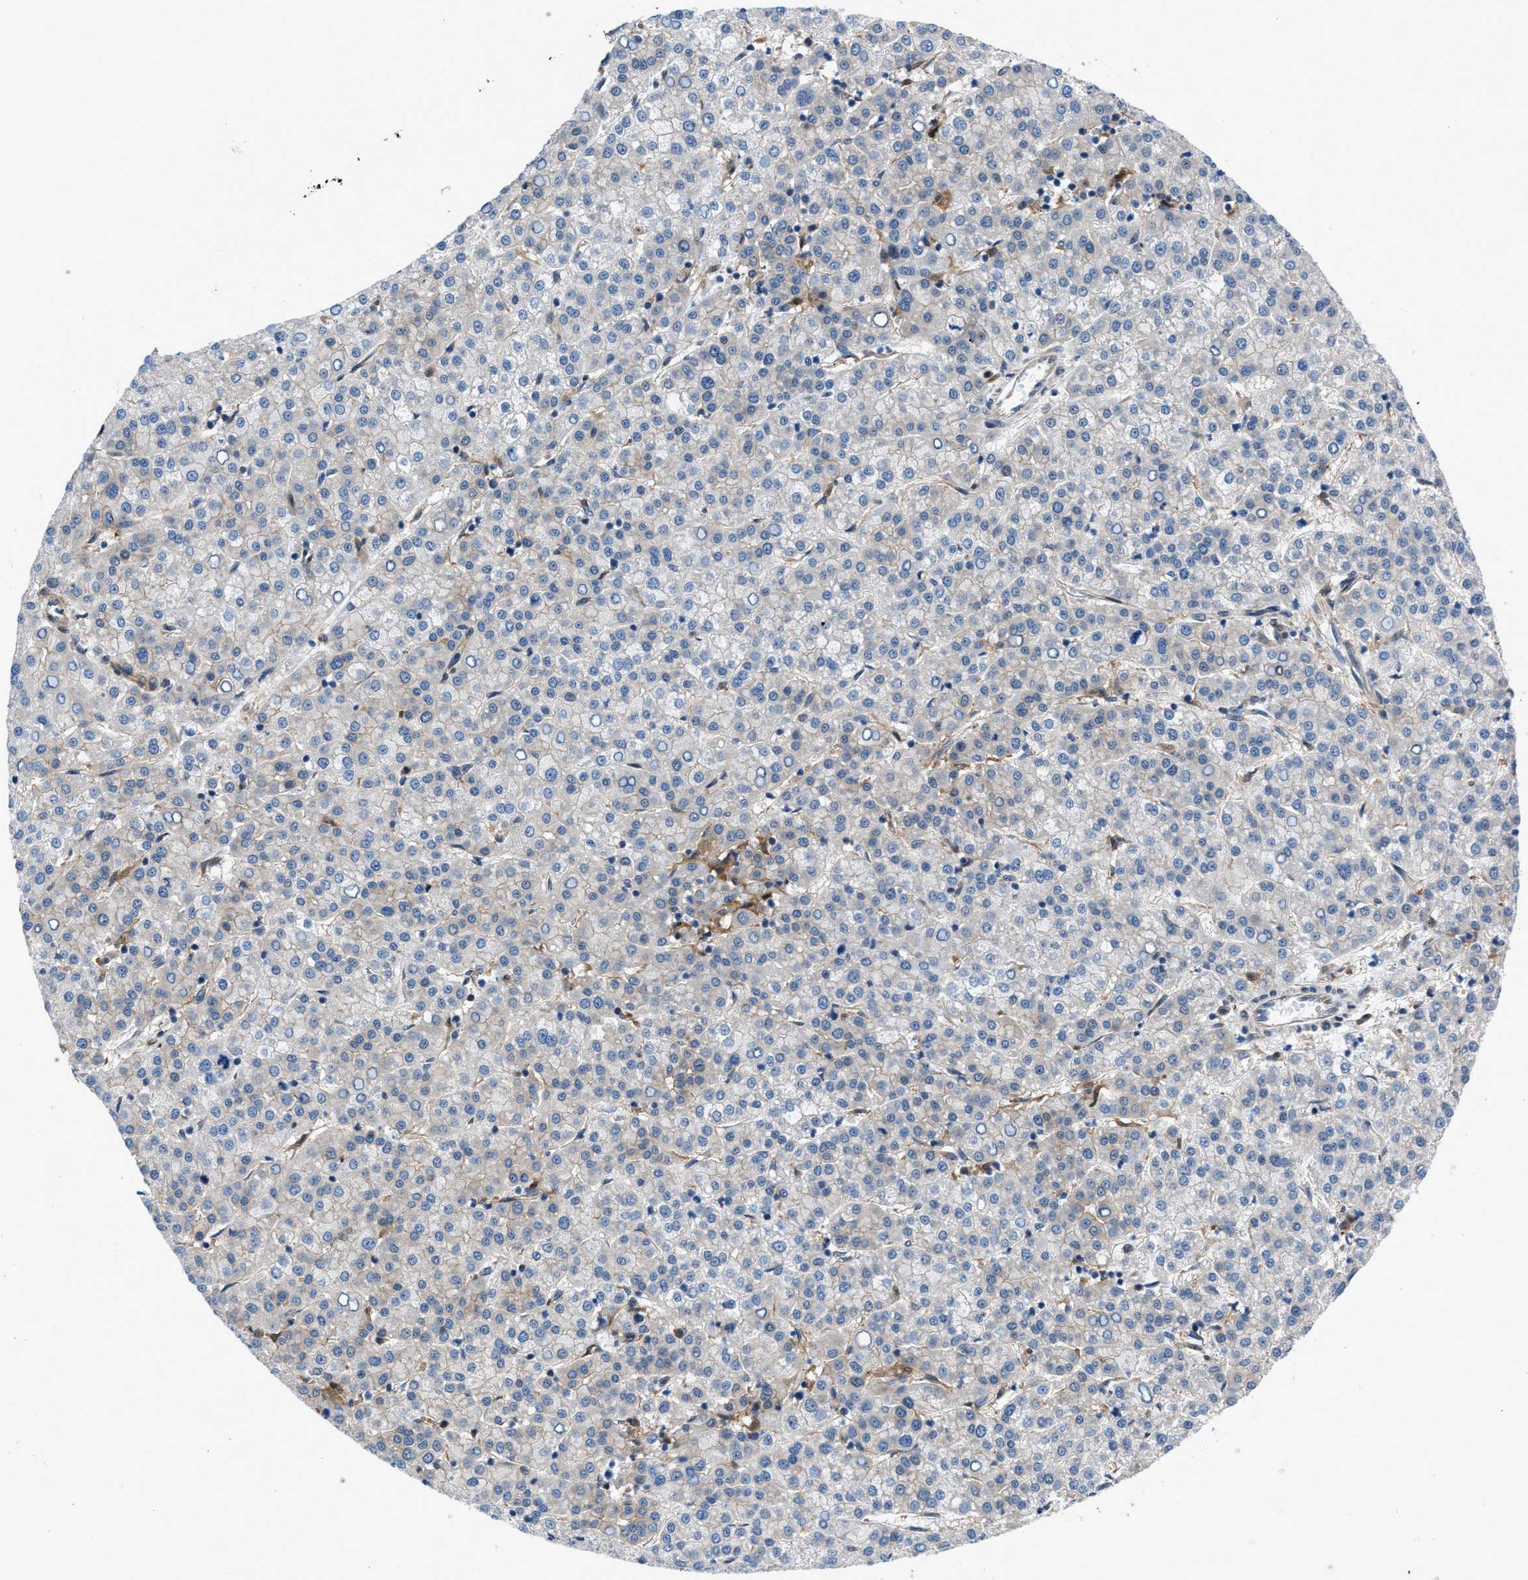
{"staining": {"intensity": "negative", "quantity": "none", "location": "none"}, "tissue": "liver cancer", "cell_type": "Tumor cells", "image_type": "cancer", "snomed": [{"axis": "morphology", "description": "Carcinoma, Hepatocellular, NOS"}, {"axis": "topography", "description": "Liver"}], "caption": "The IHC histopathology image has no significant staining in tumor cells of liver cancer tissue.", "gene": "DMAC1", "patient": {"sex": "female", "age": 58}}